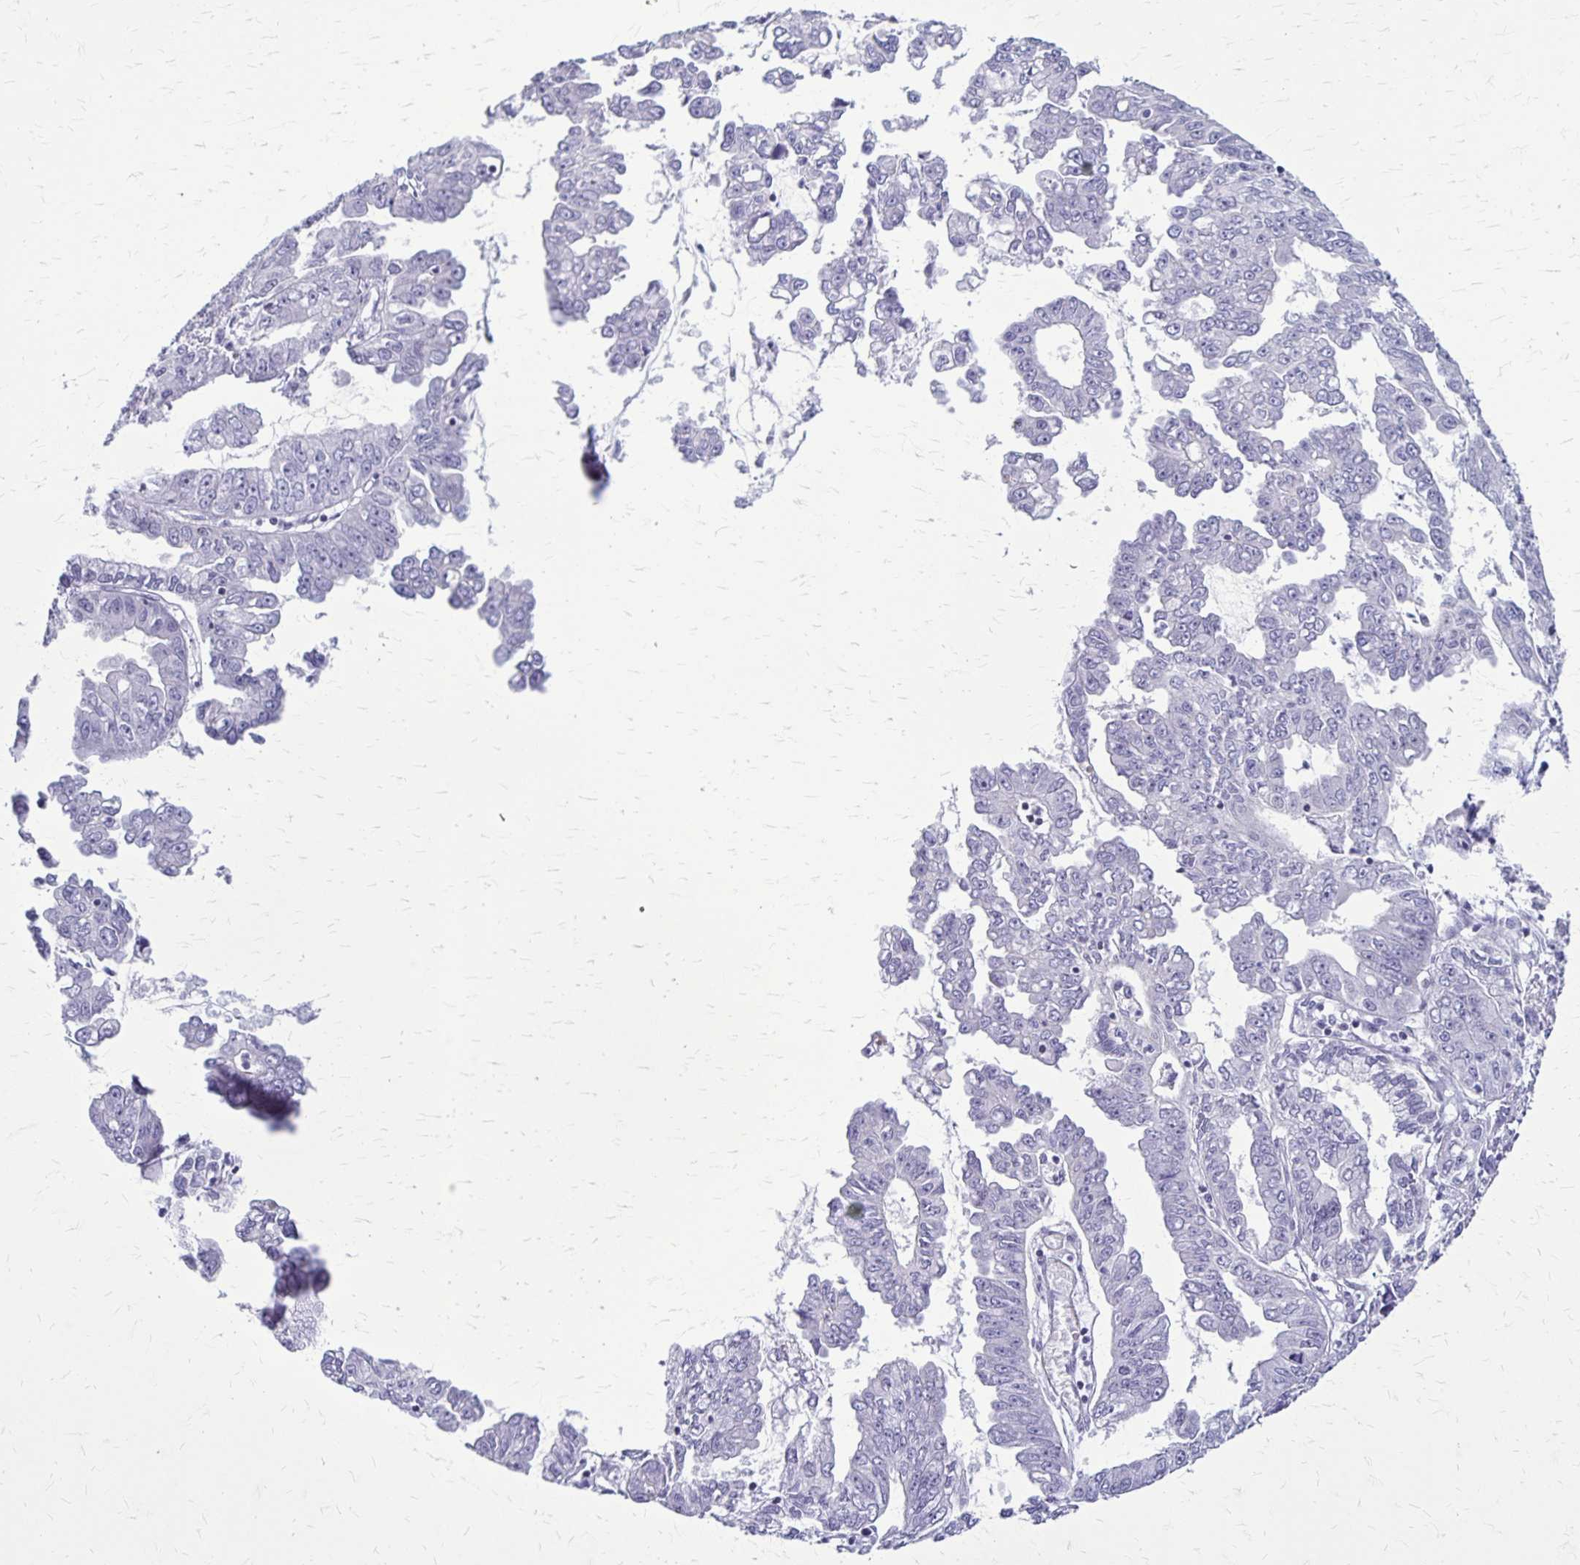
{"staining": {"intensity": "negative", "quantity": "none", "location": "none"}, "tissue": "liver cancer", "cell_type": "Tumor cells", "image_type": "cancer", "snomed": [{"axis": "morphology", "description": "Cholangiocarcinoma"}, {"axis": "topography", "description": "Liver"}], "caption": "Tumor cells show no significant protein staining in liver cancer.", "gene": "GP9", "patient": {"sex": "male", "age": 58}}